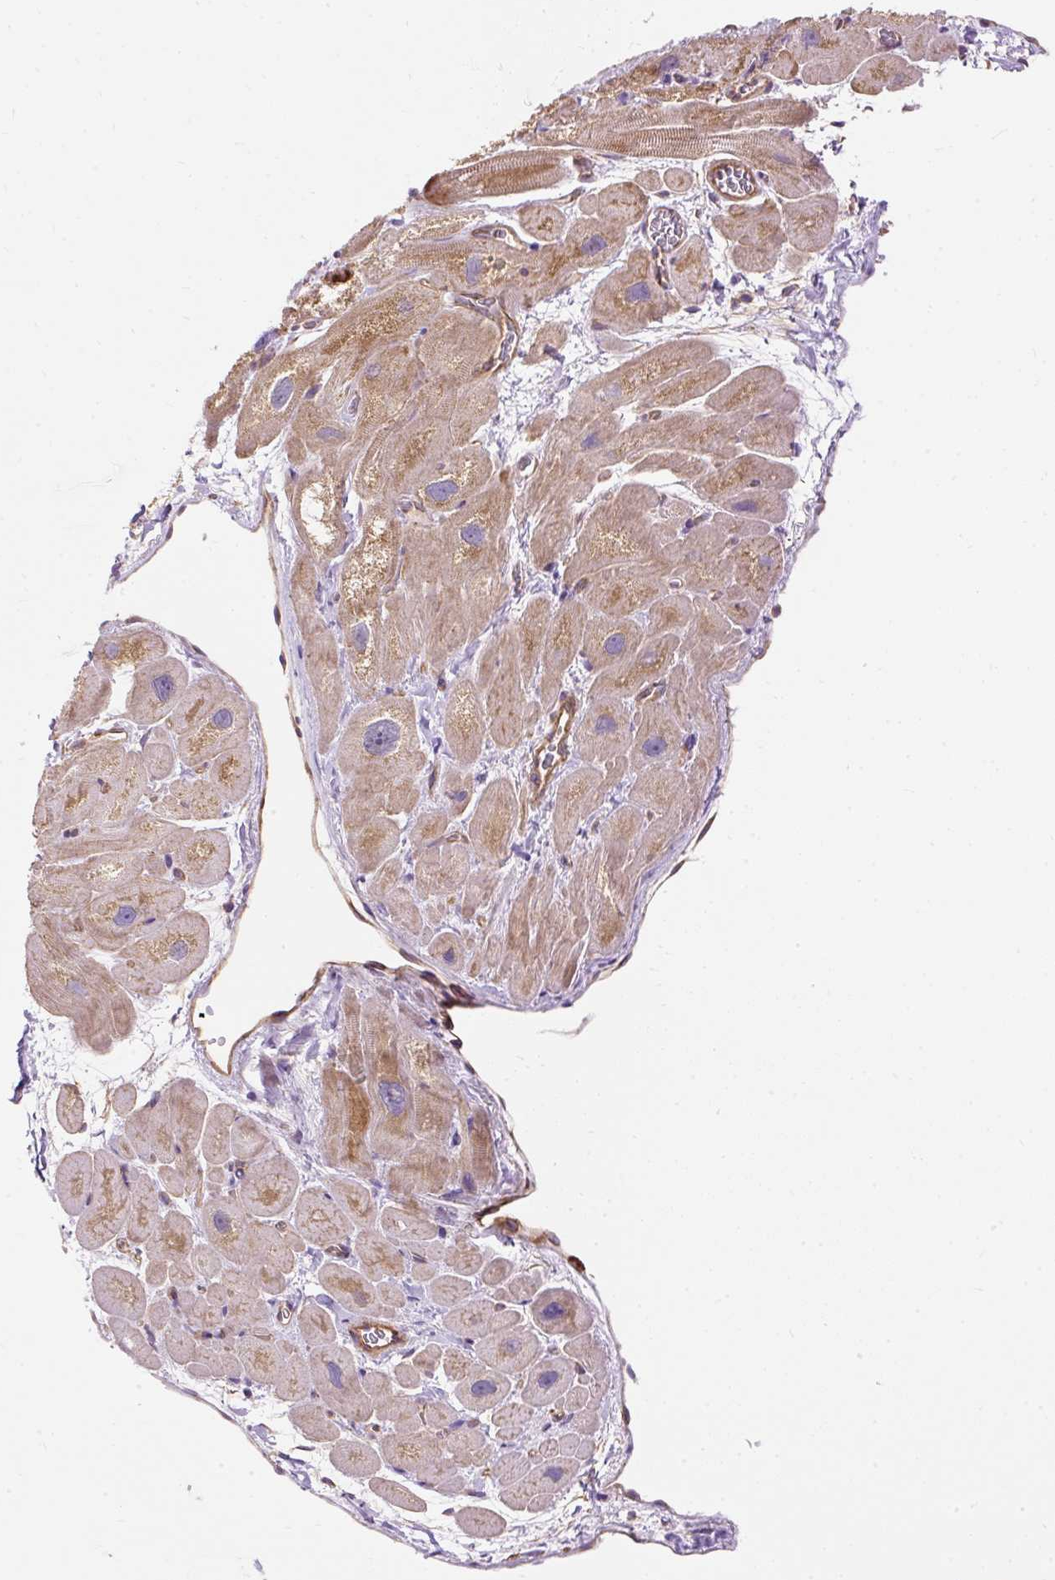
{"staining": {"intensity": "moderate", "quantity": ">75%", "location": "cytoplasmic/membranous"}, "tissue": "heart muscle", "cell_type": "Cardiomyocytes", "image_type": "normal", "snomed": [{"axis": "morphology", "description": "Normal tissue, NOS"}, {"axis": "topography", "description": "Heart"}], "caption": "The histopathology image demonstrates staining of benign heart muscle, revealing moderate cytoplasmic/membranous protein positivity (brown color) within cardiomyocytes.", "gene": "CEP290", "patient": {"sex": "male", "age": 49}}